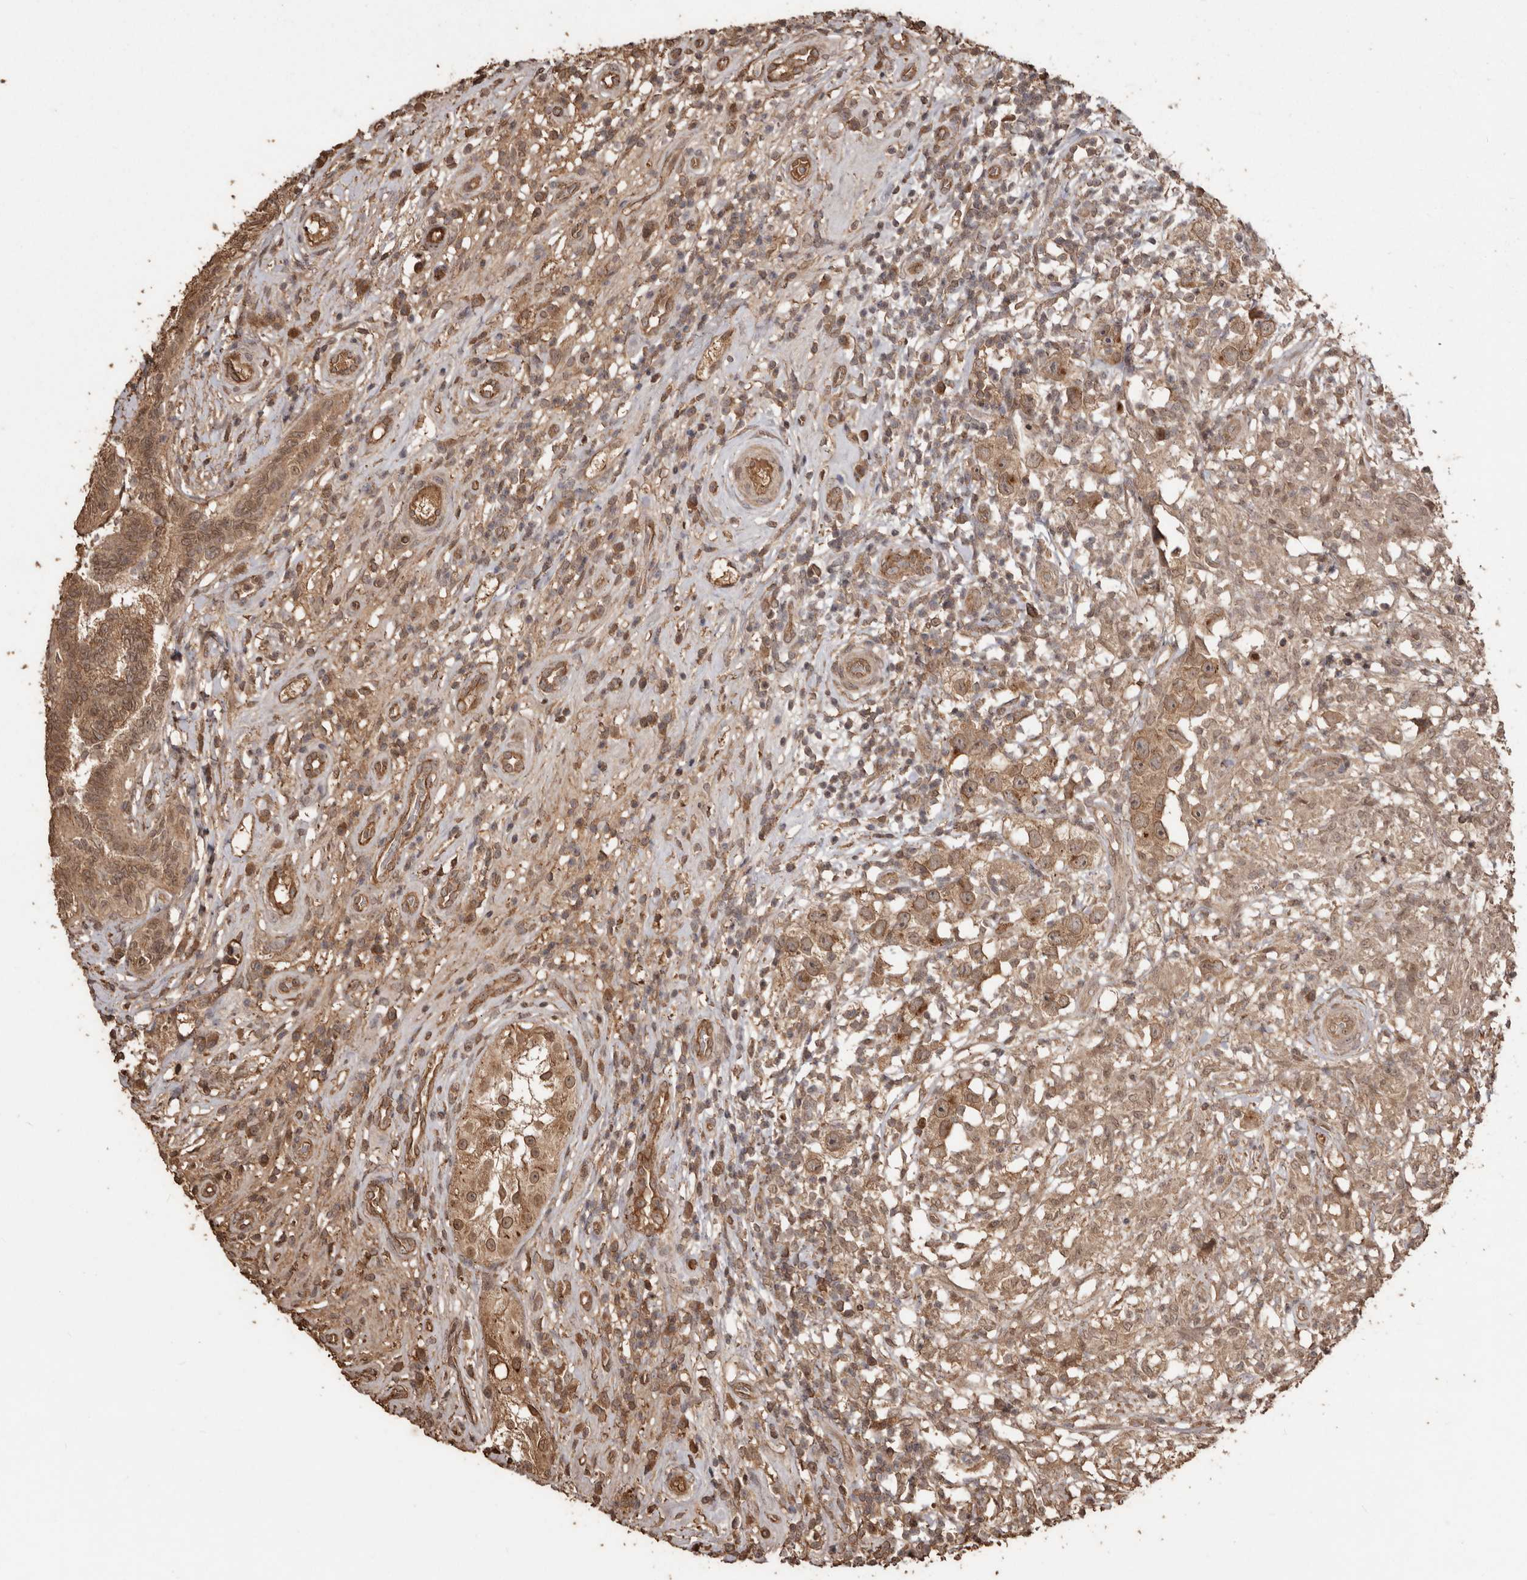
{"staining": {"intensity": "moderate", "quantity": ">75%", "location": "cytoplasmic/membranous,nuclear"}, "tissue": "testis cancer", "cell_type": "Tumor cells", "image_type": "cancer", "snomed": [{"axis": "morphology", "description": "Seminoma, NOS"}, {"axis": "topography", "description": "Testis"}], "caption": "Protein staining of seminoma (testis) tissue exhibits moderate cytoplasmic/membranous and nuclear positivity in about >75% of tumor cells.", "gene": "NUP43", "patient": {"sex": "male", "age": 49}}